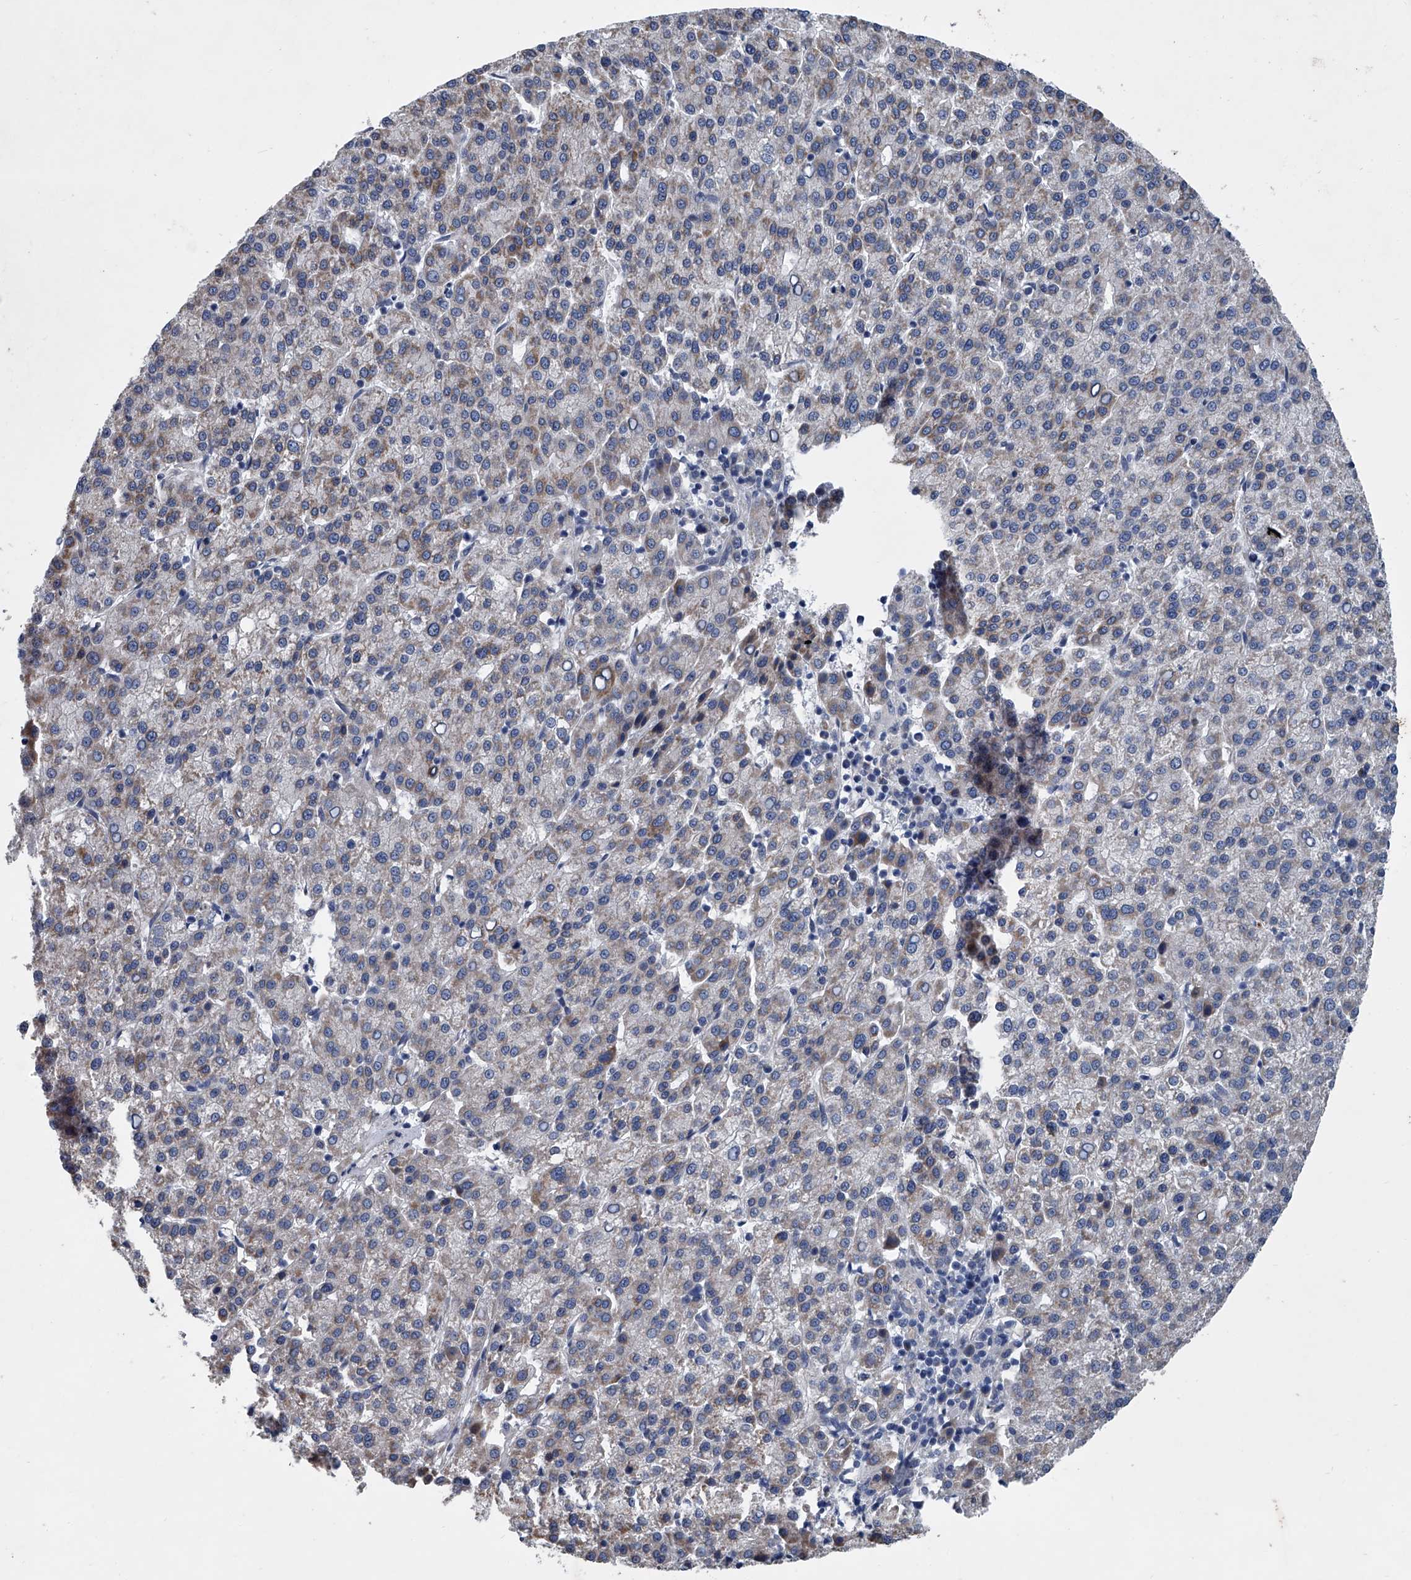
{"staining": {"intensity": "weak", "quantity": "<25%", "location": "cytoplasmic/membranous"}, "tissue": "liver cancer", "cell_type": "Tumor cells", "image_type": "cancer", "snomed": [{"axis": "morphology", "description": "Carcinoma, Hepatocellular, NOS"}, {"axis": "topography", "description": "Liver"}], "caption": "DAB immunohistochemical staining of hepatocellular carcinoma (liver) exhibits no significant positivity in tumor cells.", "gene": "ABCG1", "patient": {"sex": "female", "age": 58}}